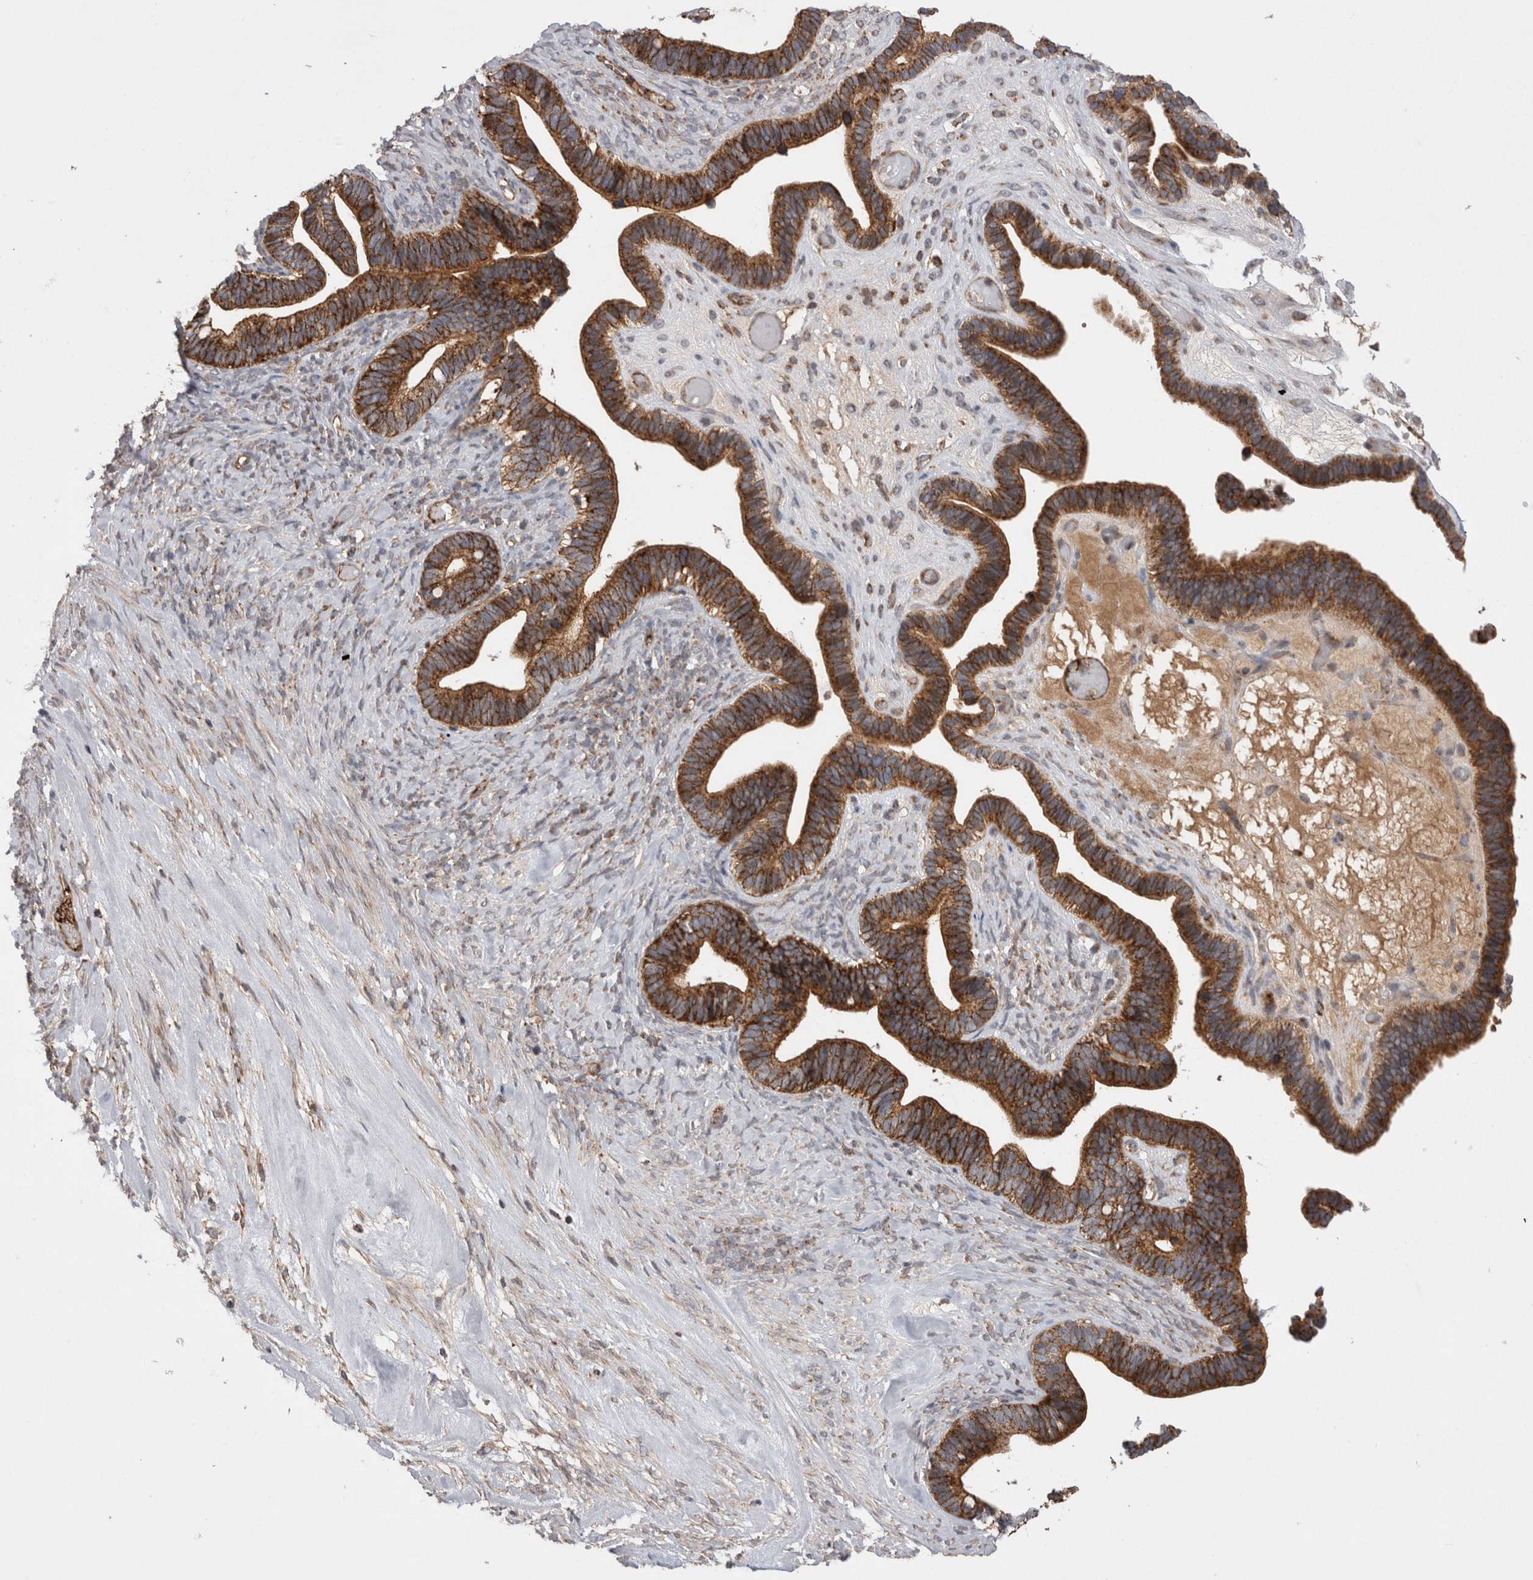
{"staining": {"intensity": "strong", "quantity": ">75%", "location": "cytoplasmic/membranous"}, "tissue": "ovarian cancer", "cell_type": "Tumor cells", "image_type": "cancer", "snomed": [{"axis": "morphology", "description": "Cystadenocarcinoma, serous, NOS"}, {"axis": "topography", "description": "Ovary"}], "caption": "The photomicrograph reveals immunohistochemical staining of ovarian cancer (serous cystadenocarcinoma). There is strong cytoplasmic/membranous staining is present in about >75% of tumor cells.", "gene": "DARS2", "patient": {"sex": "female", "age": 56}}